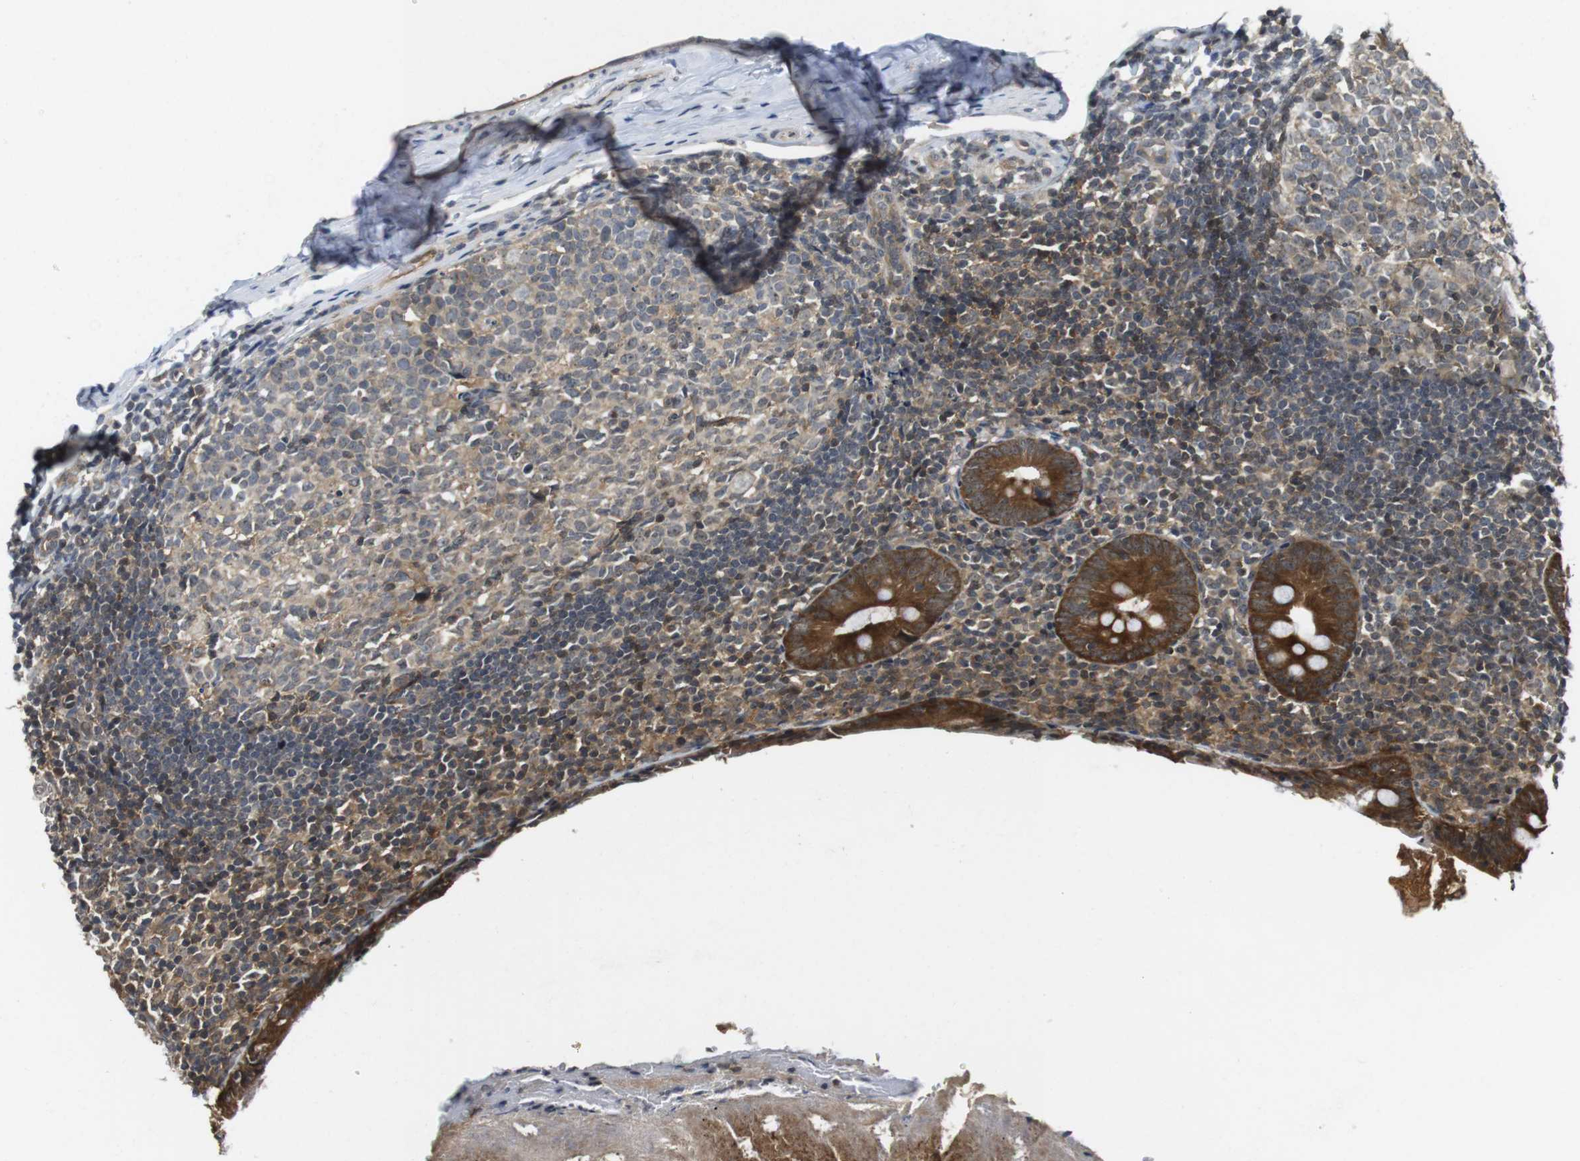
{"staining": {"intensity": "strong", "quantity": ">75%", "location": "cytoplasmic/membranous"}, "tissue": "appendix", "cell_type": "Glandular cells", "image_type": "normal", "snomed": [{"axis": "morphology", "description": "Normal tissue, NOS"}, {"axis": "topography", "description": "Appendix"}], "caption": "This is a micrograph of immunohistochemistry staining of benign appendix, which shows strong staining in the cytoplasmic/membranous of glandular cells.", "gene": "CC2D1A", "patient": {"sex": "female", "age": 10}}